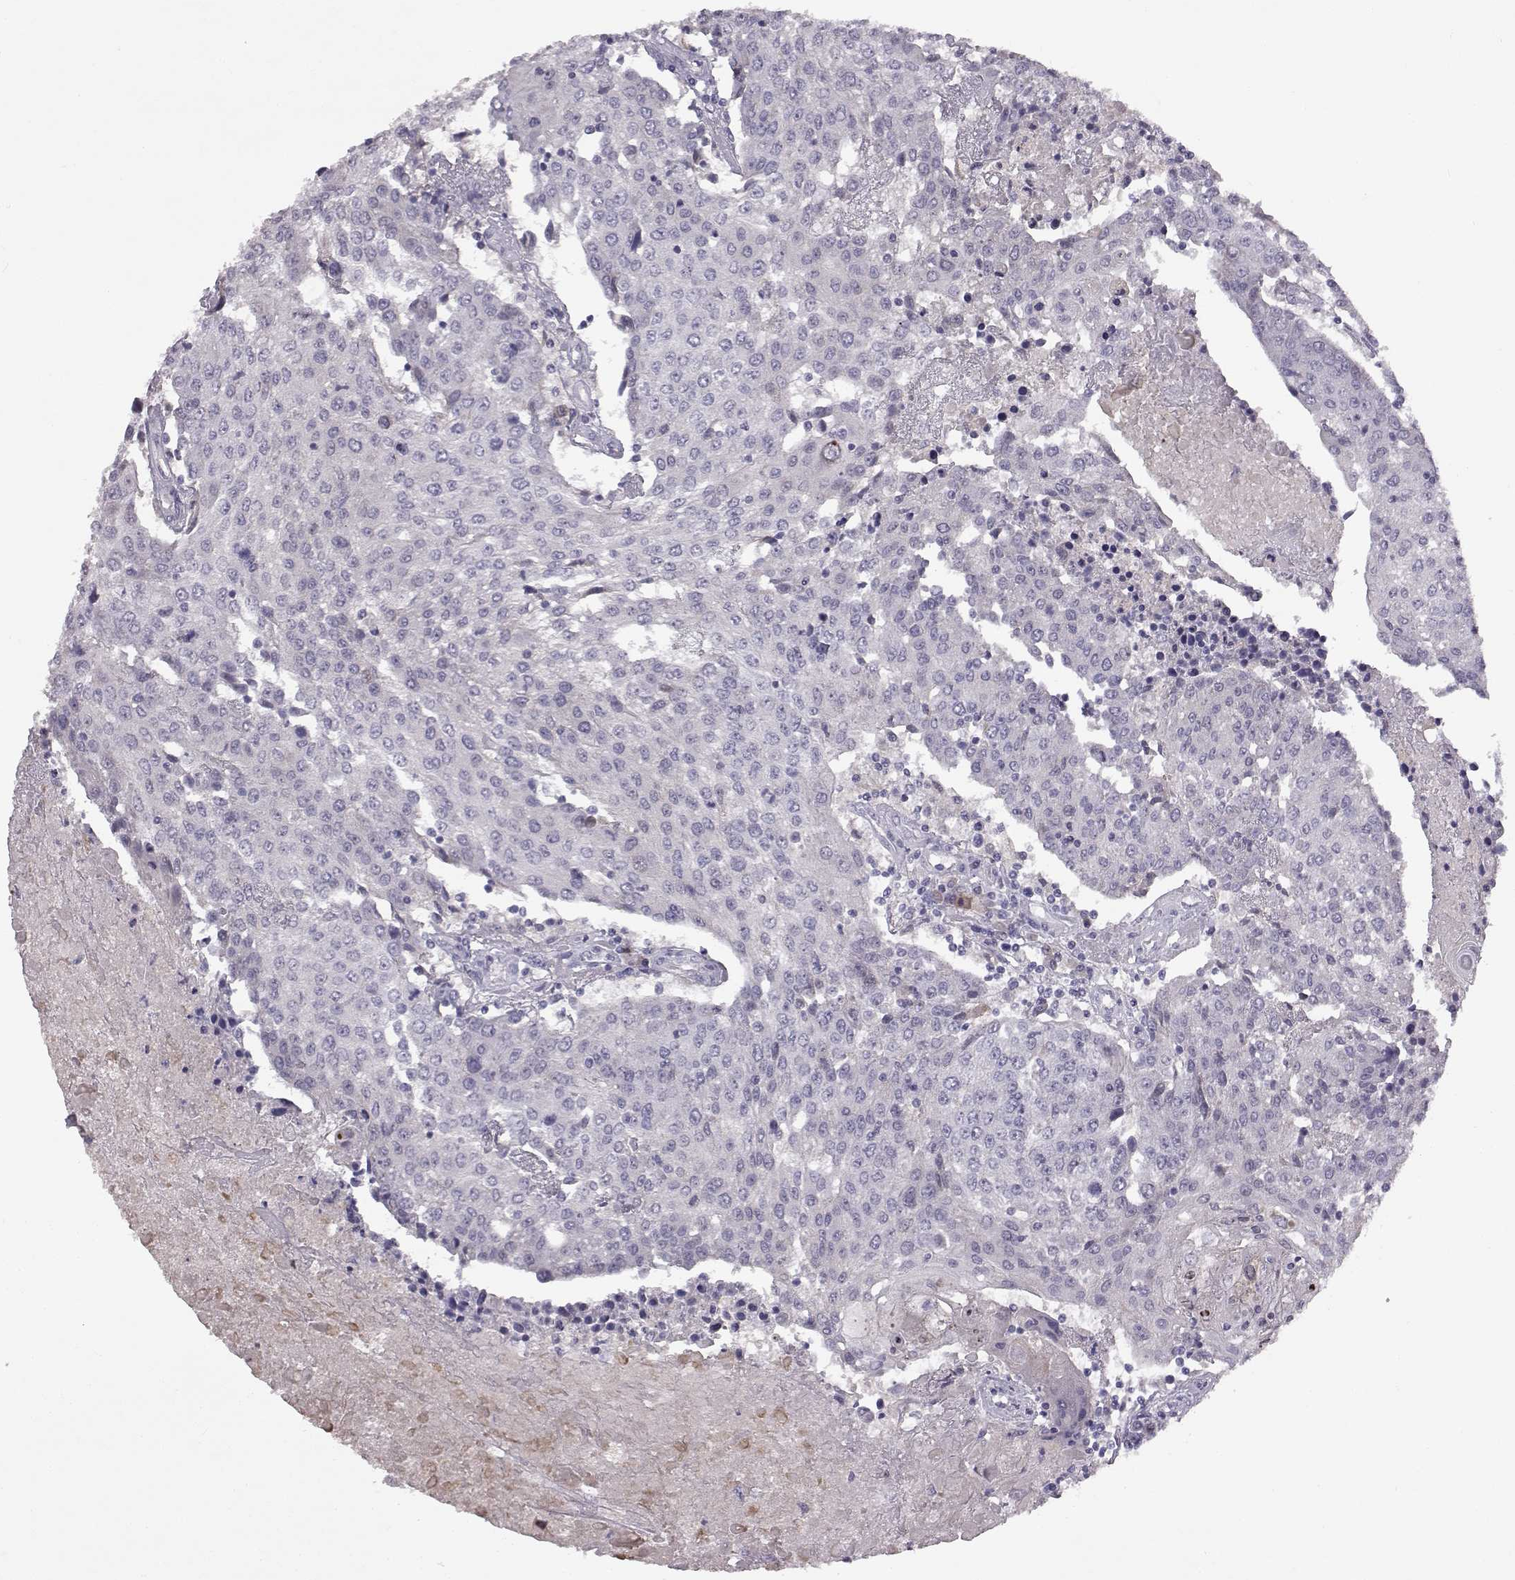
{"staining": {"intensity": "negative", "quantity": "none", "location": "none"}, "tissue": "urothelial cancer", "cell_type": "Tumor cells", "image_type": "cancer", "snomed": [{"axis": "morphology", "description": "Urothelial carcinoma, High grade"}, {"axis": "topography", "description": "Urinary bladder"}], "caption": "Micrograph shows no significant protein positivity in tumor cells of urothelial cancer.", "gene": "SPAG17", "patient": {"sex": "female", "age": 85}}